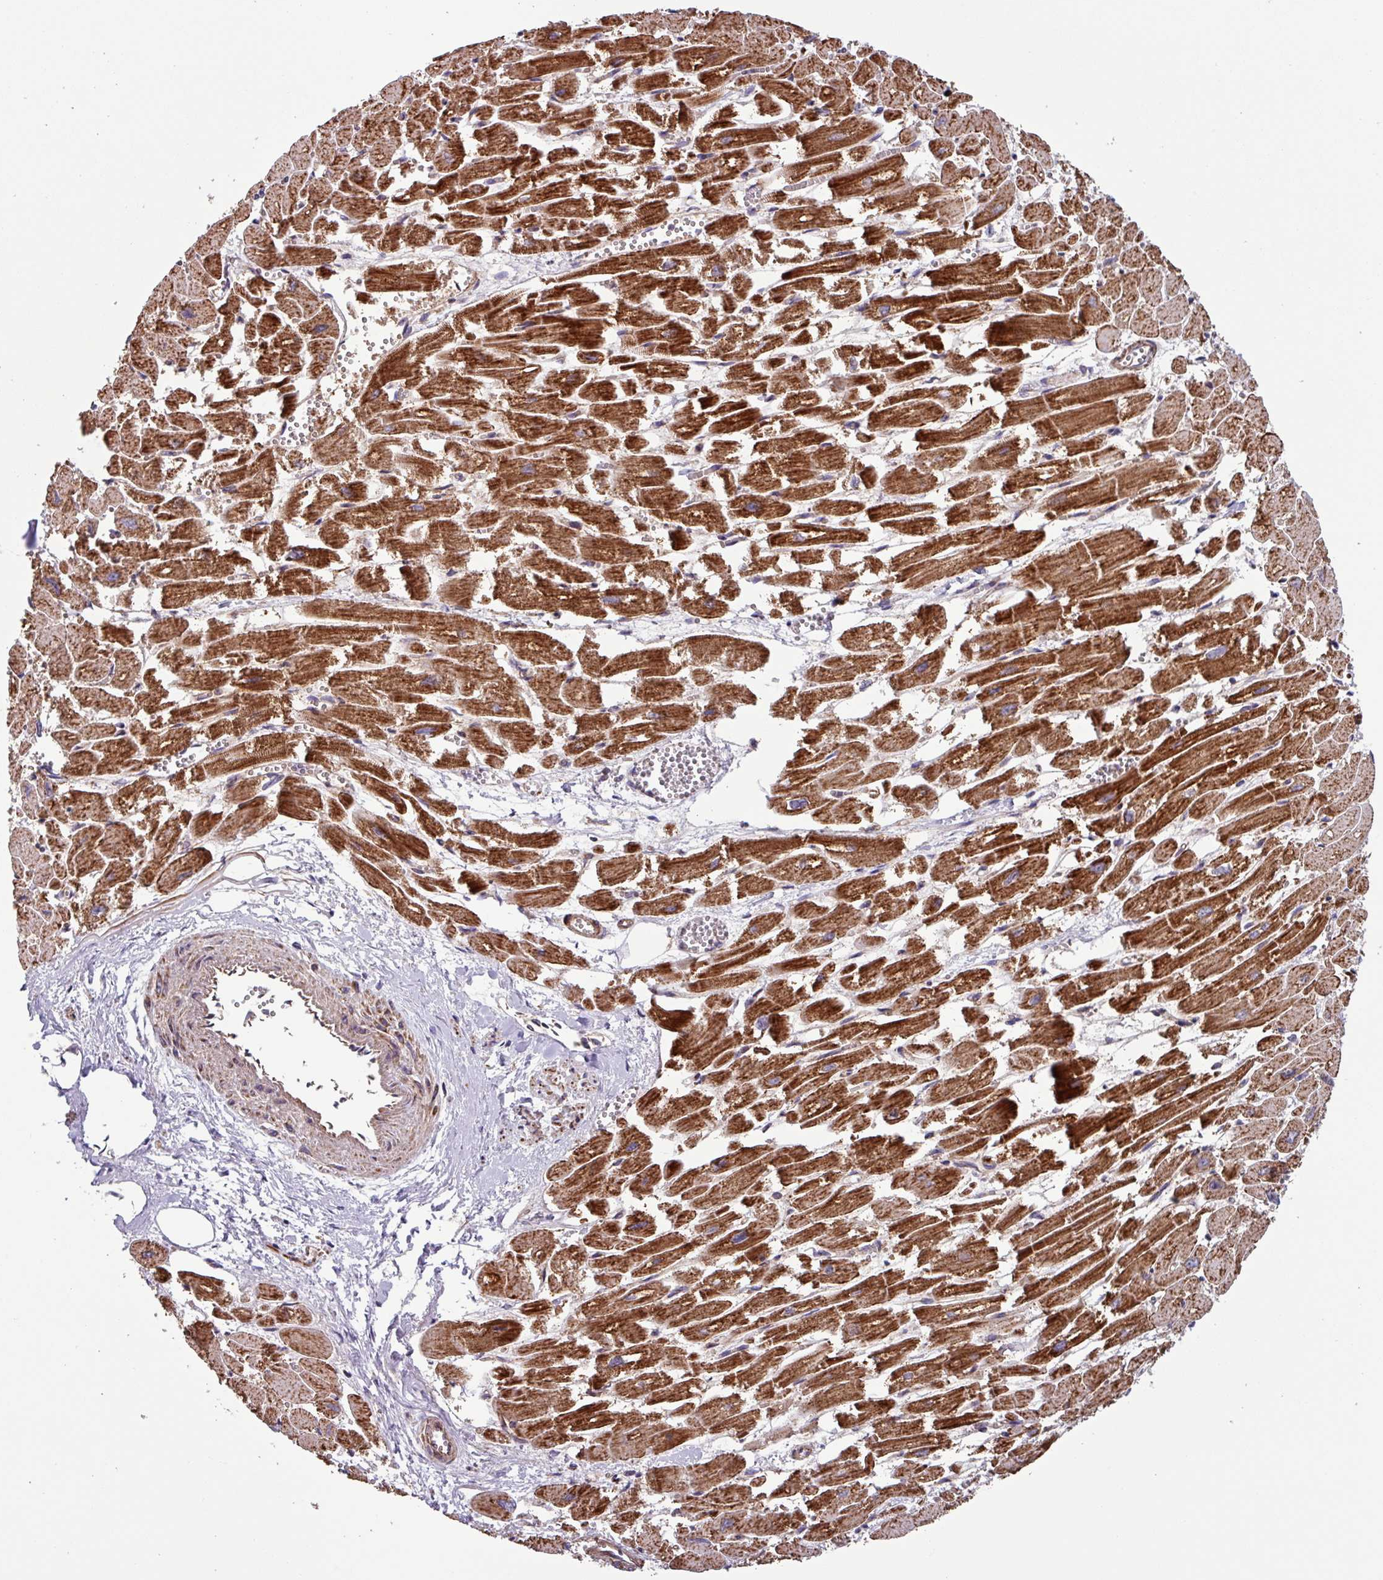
{"staining": {"intensity": "strong", "quantity": ">75%", "location": "cytoplasmic/membranous"}, "tissue": "heart muscle", "cell_type": "Cardiomyocytes", "image_type": "normal", "snomed": [{"axis": "morphology", "description": "Normal tissue, NOS"}, {"axis": "topography", "description": "Heart"}], "caption": "Human heart muscle stained for a protein (brown) exhibits strong cytoplasmic/membranous positive staining in approximately >75% of cardiomyocytes.", "gene": "PLEKHD1", "patient": {"sex": "male", "age": 54}}